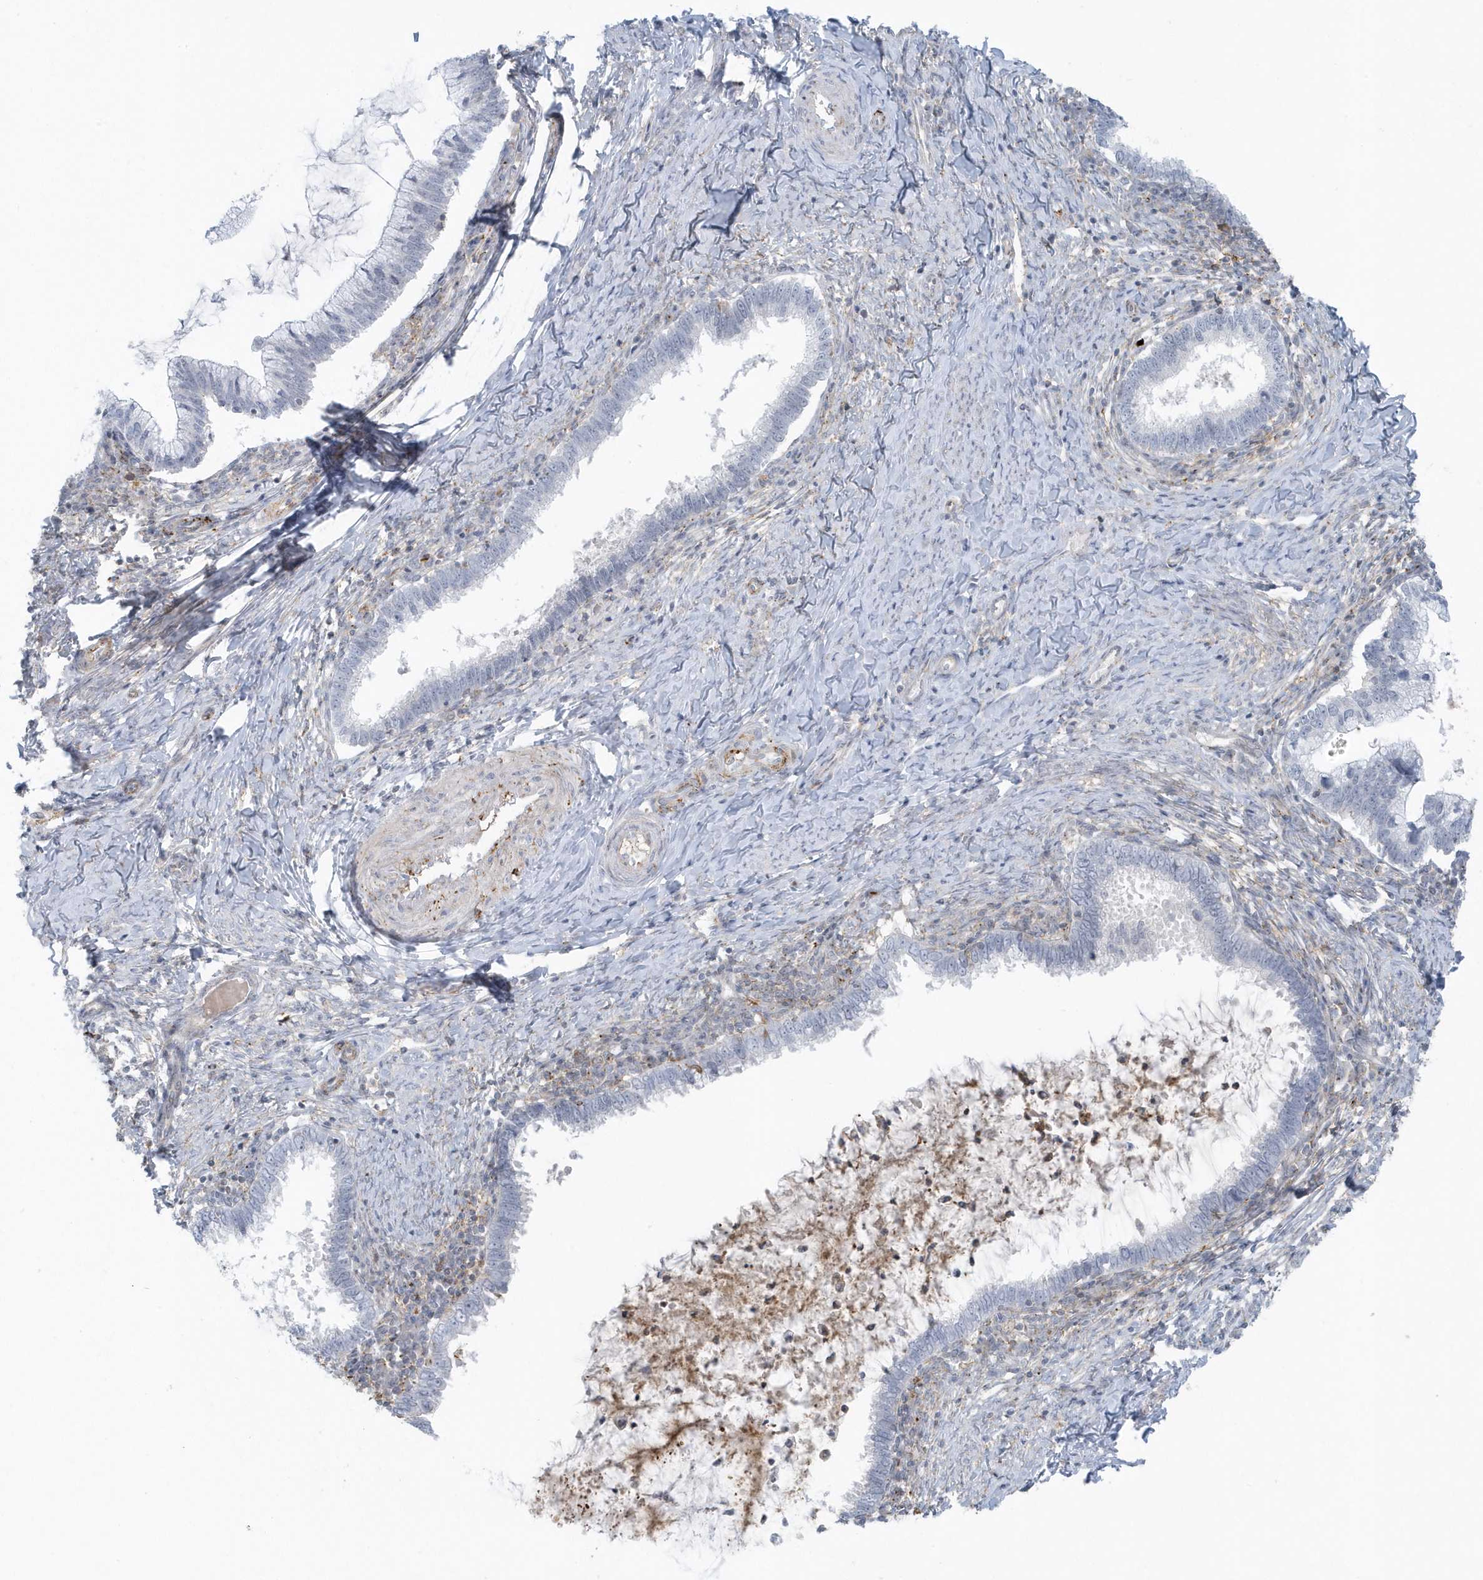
{"staining": {"intensity": "negative", "quantity": "none", "location": "none"}, "tissue": "cervical cancer", "cell_type": "Tumor cells", "image_type": "cancer", "snomed": [{"axis": "morphology", "description": "Adenocarcinoma, NOS"}, {"axis": "topography", "description": "Cervix"}], "caption": "The immunohistochemistry (IHC) micrograph has no significant positivity in tumor cells of adenocarcinoma (cervical) tissue. (DAB immunohistochemistry, high magnification).", "gene": "CACNB2", "patient": {"sex": "female", "age": 36}}